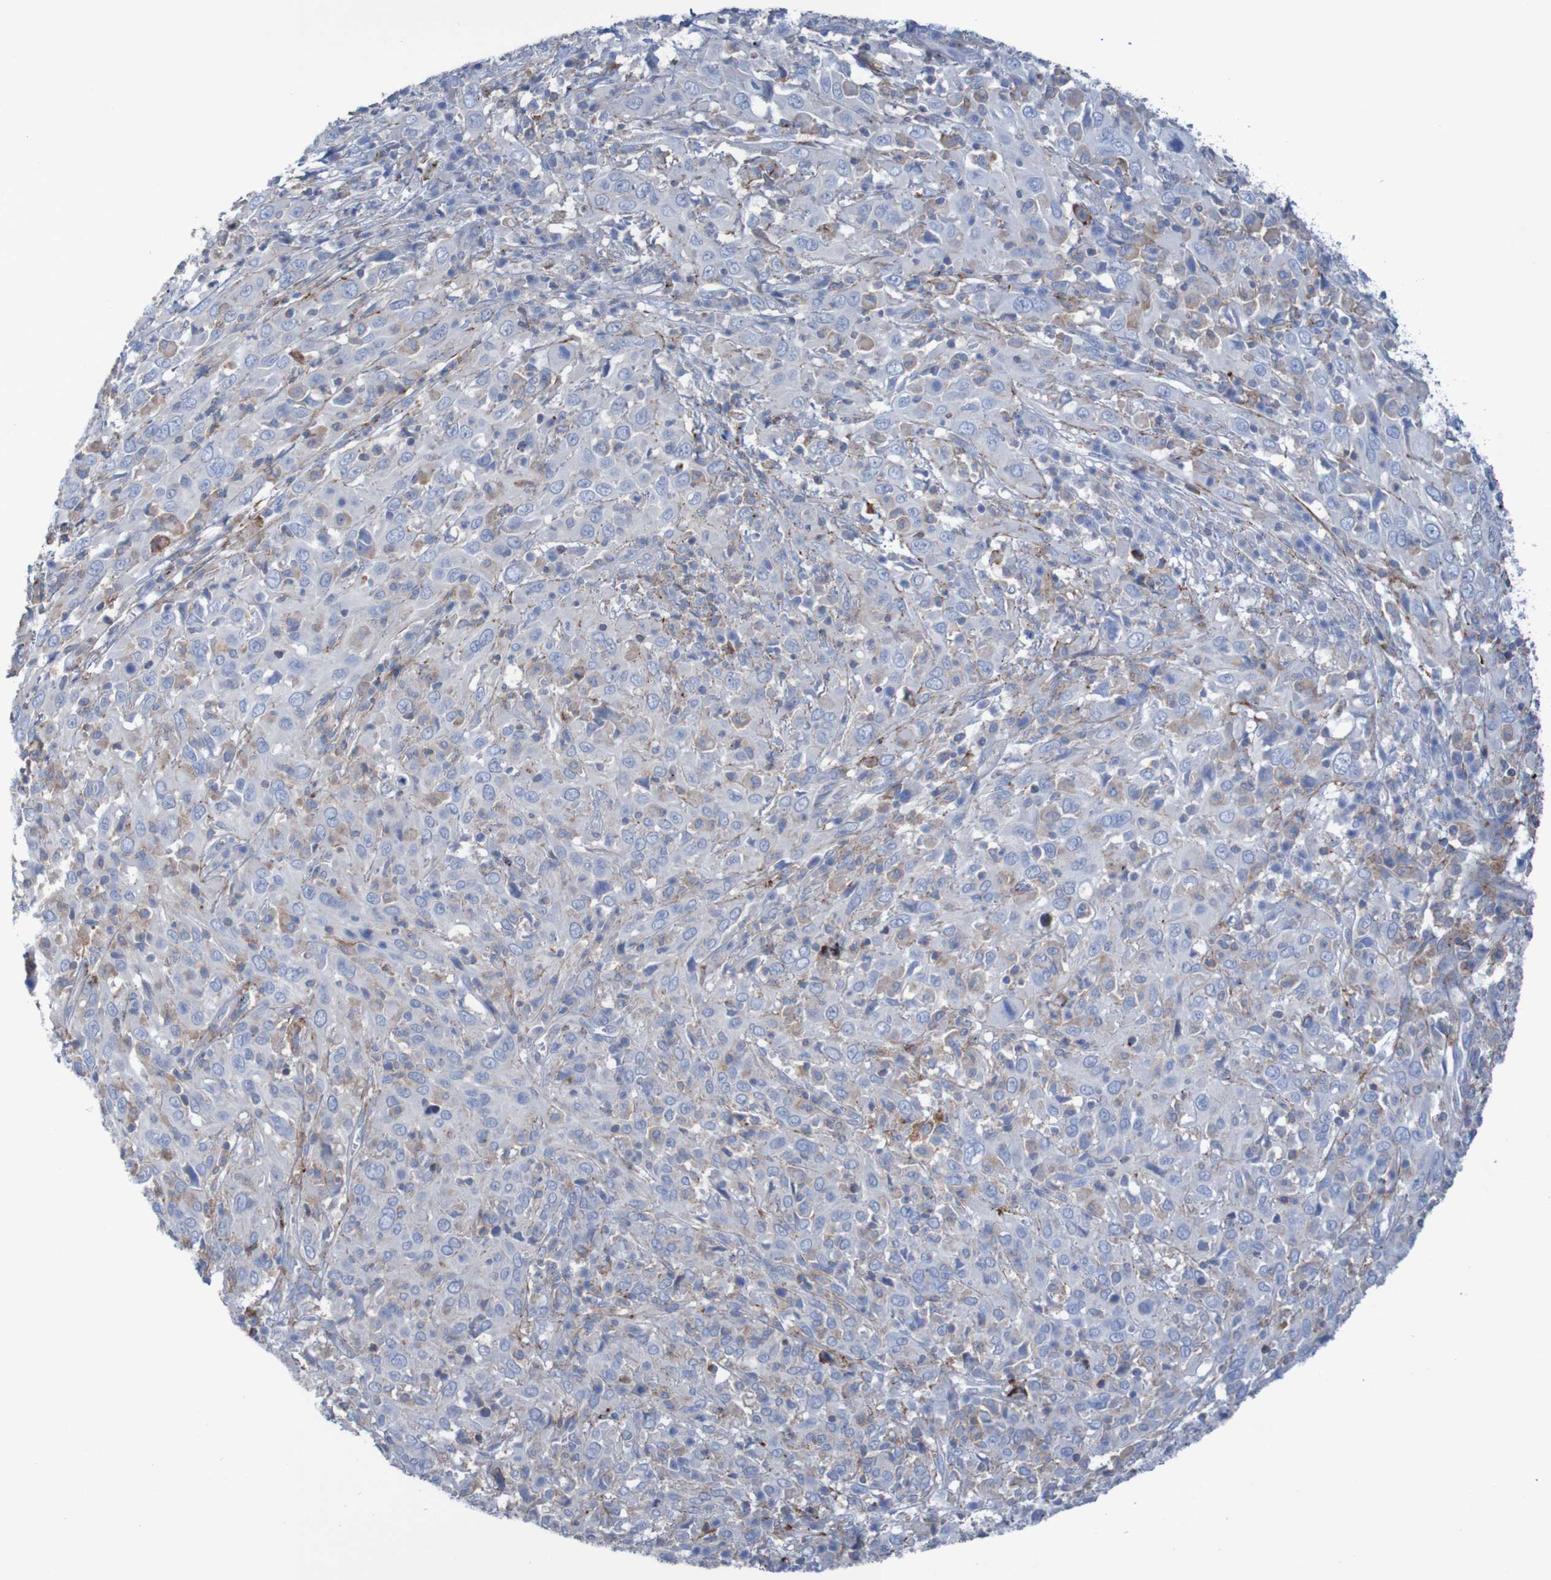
{"staining": {"intensity": "weak", "quantity": "<25%", "location": "cytoplasmic/membranous"}, "tissue": "cervical cancer", "cell_type": "Tumor cells", "image_type": "cancer", "snomed": [{"axis": "morphology", "description": "Squamous cell carcinoma, NOS"}, {"axis": "topography", "description": "Cervix"}], "caption": "Immunohistochemistry photomicrograph of neoplastic tissue: human cervical cancer stained with DAB demonstrates no significant protein positivity in tumor cells.", "gene": "RNF182", "patient": {"sex": "female", "age": 46}}